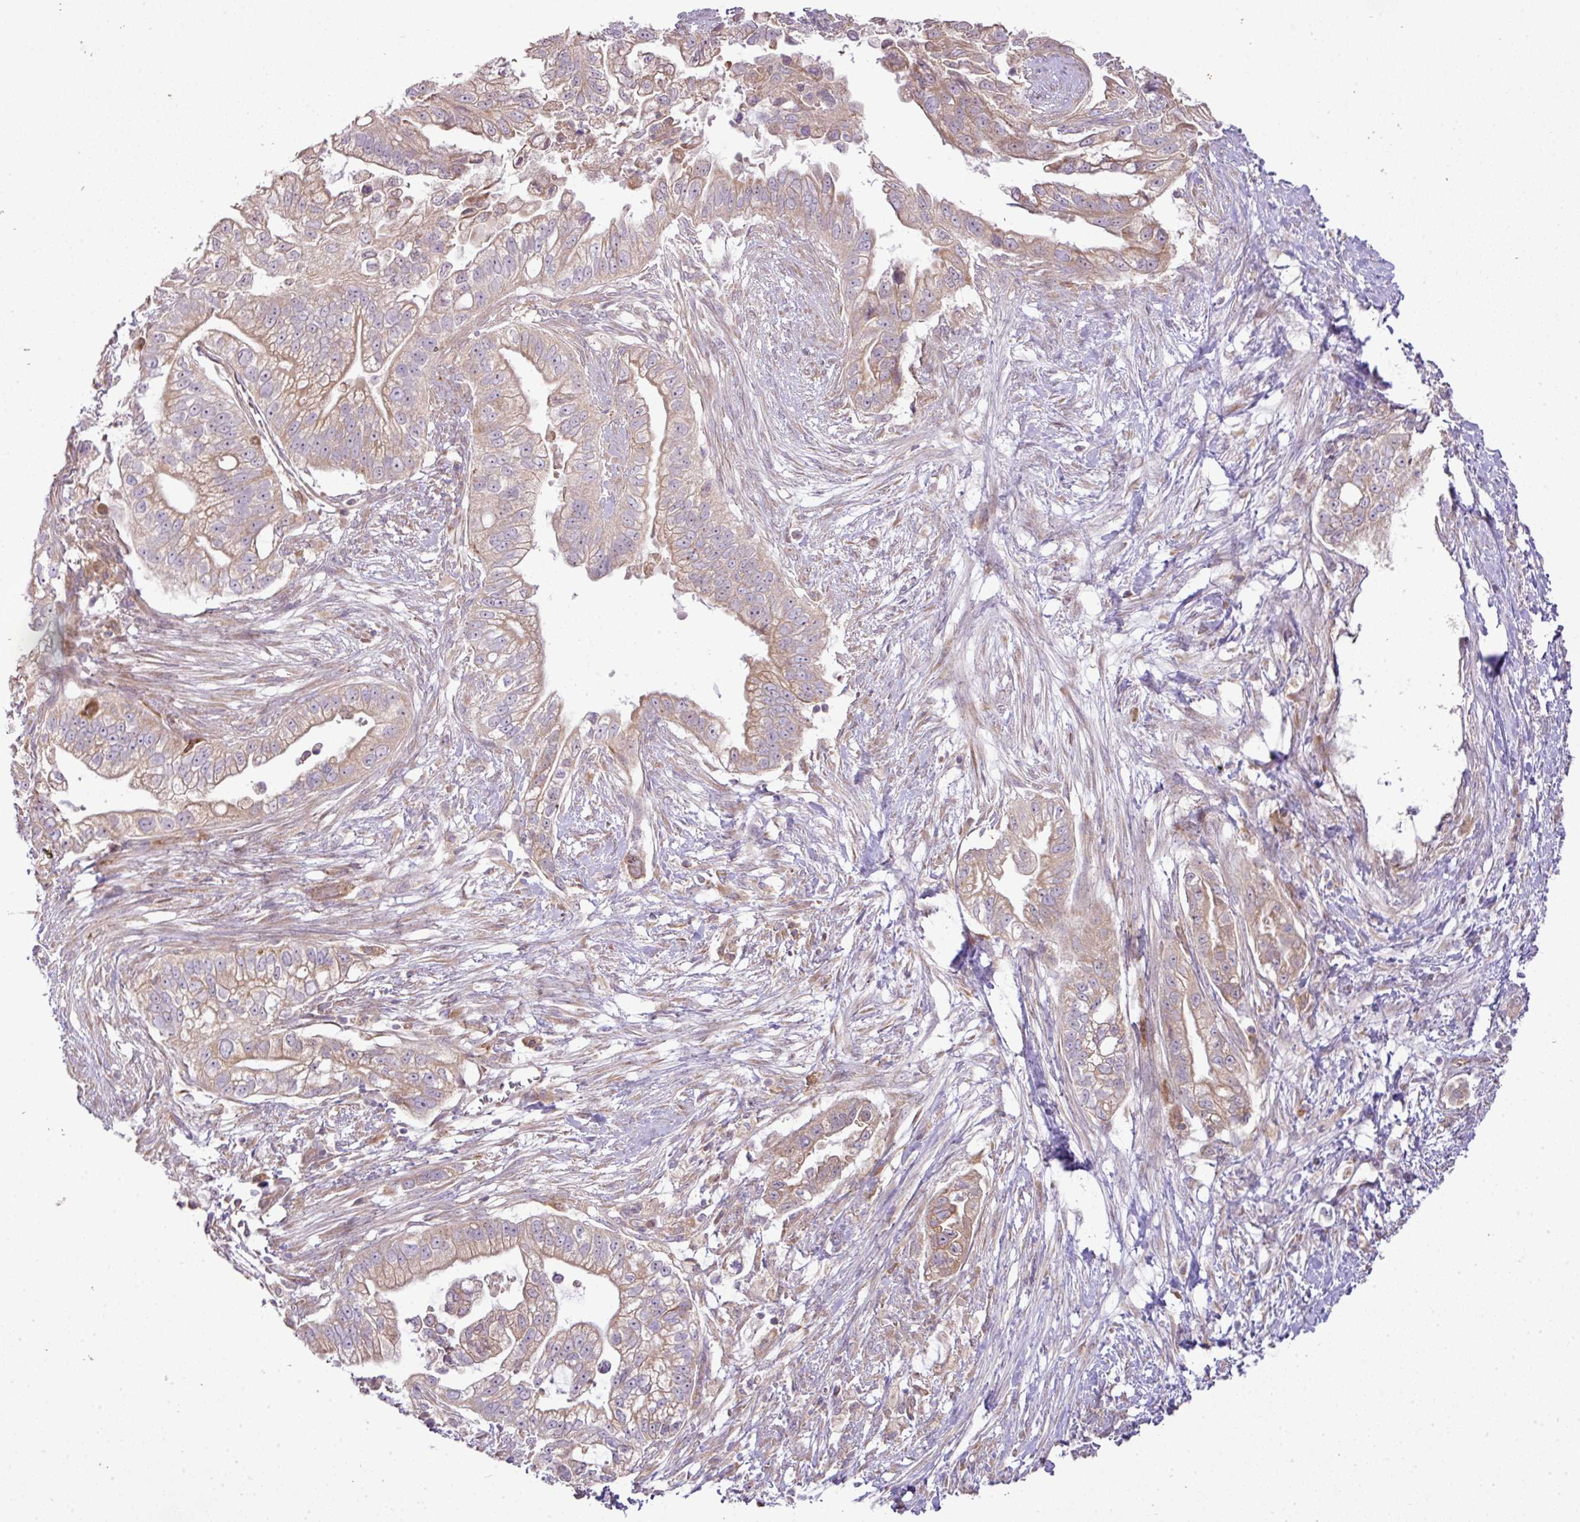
{"staining": {"intensity": "weak", "quantity": "25%-75%", "location": "cytoplasmic/membranous"}, "tissue": "pancreatic cancer", "cell_type": "Tumor cells", "image_type": "cancer", "snomed": [{"axis": "morphology", "description": "Adenocarcinoma, NOS"}, {"axis": "topography", "description": "Pancreas"}], "caption": "Protein staining of adenocarcinoma (pancreatic) tissue demonstrates weak cytoplasmic/membranous positivity in approximately 25%-75% of tumor cells.", "gene": "COX18", "patient": {"sex": "male", "age": 70}}